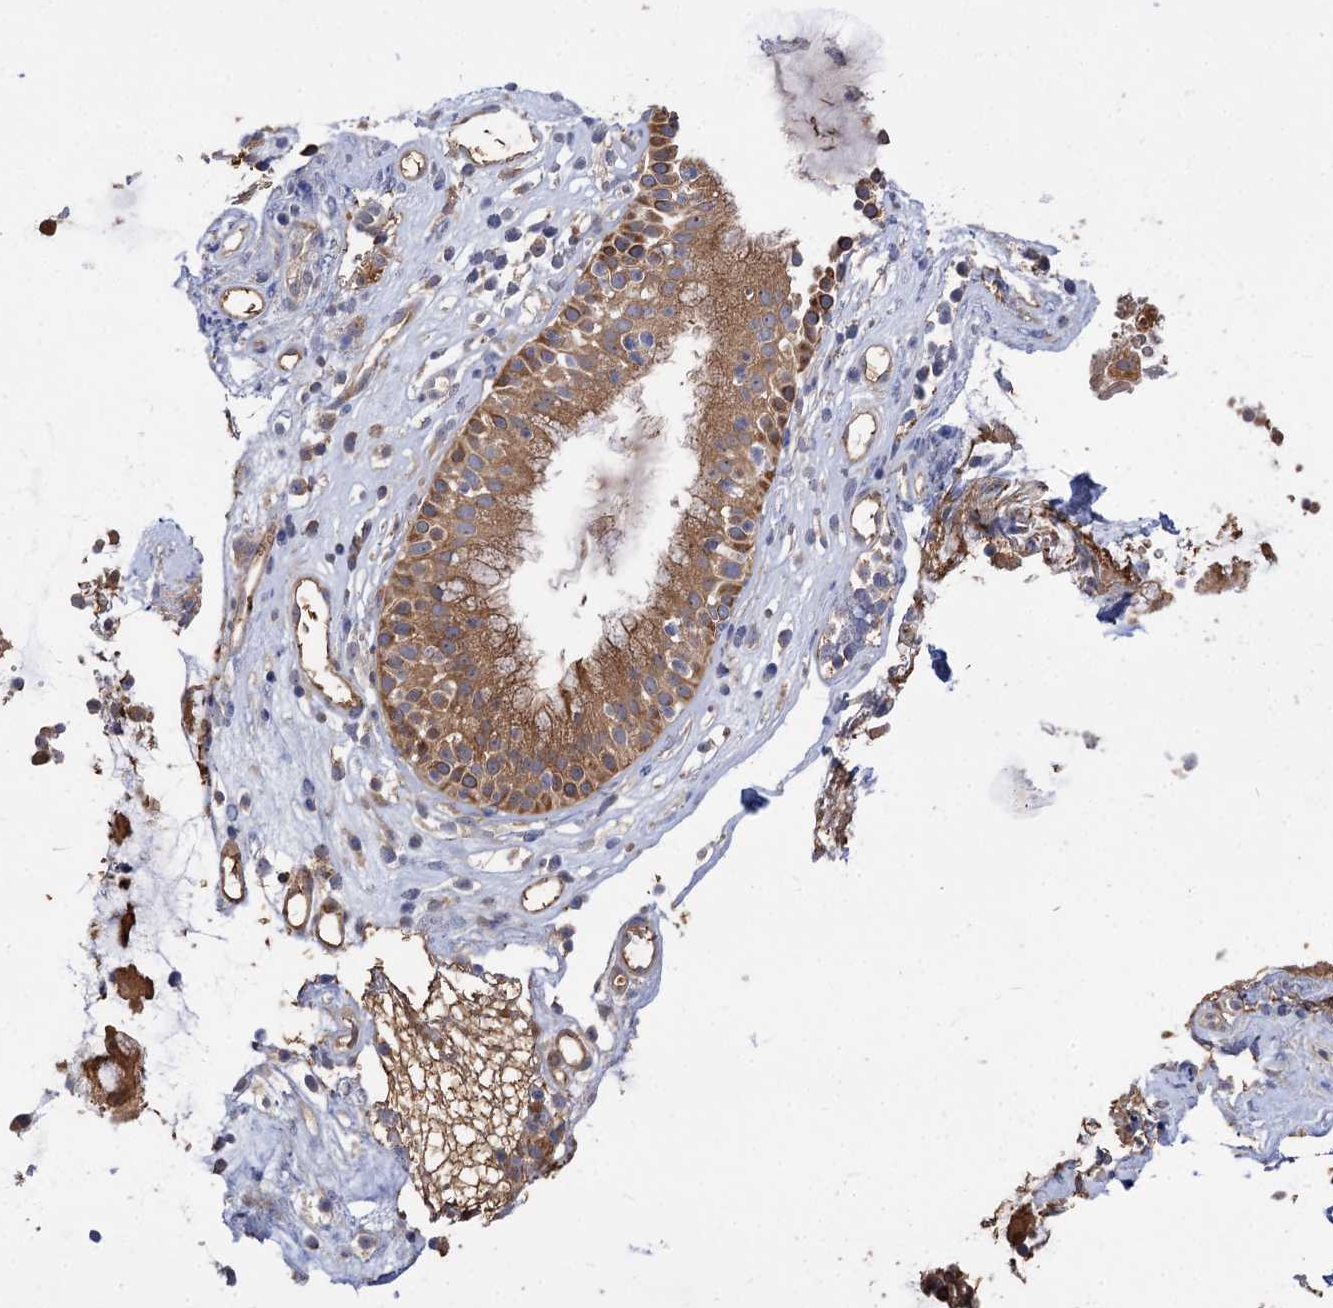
{"staining": {"intensity": "moderate", "quantity": ">75%", "location": "cytoplasmic/membranous"}, "tissue": "nasopharynx", "cell_type": "Respiratory epithelial cells", "image_type": "normal", "snomed": [{"axis": "morphology", "description": "Normal tissue, NOS"}, {"axis": "morphology", "description": "Inflammation, NOS"}, {"axis": "topography", "description": "Nasopharynx"}], "caption": "Brown immunohistochemical staining in unremarkable nasopharynx demonstrates moderate cytoplasmic/membranous staining in about >75% of respiratory epithelial cells.", "gene": "PATL1", "patient": {"sex": "male", "age": 29}}